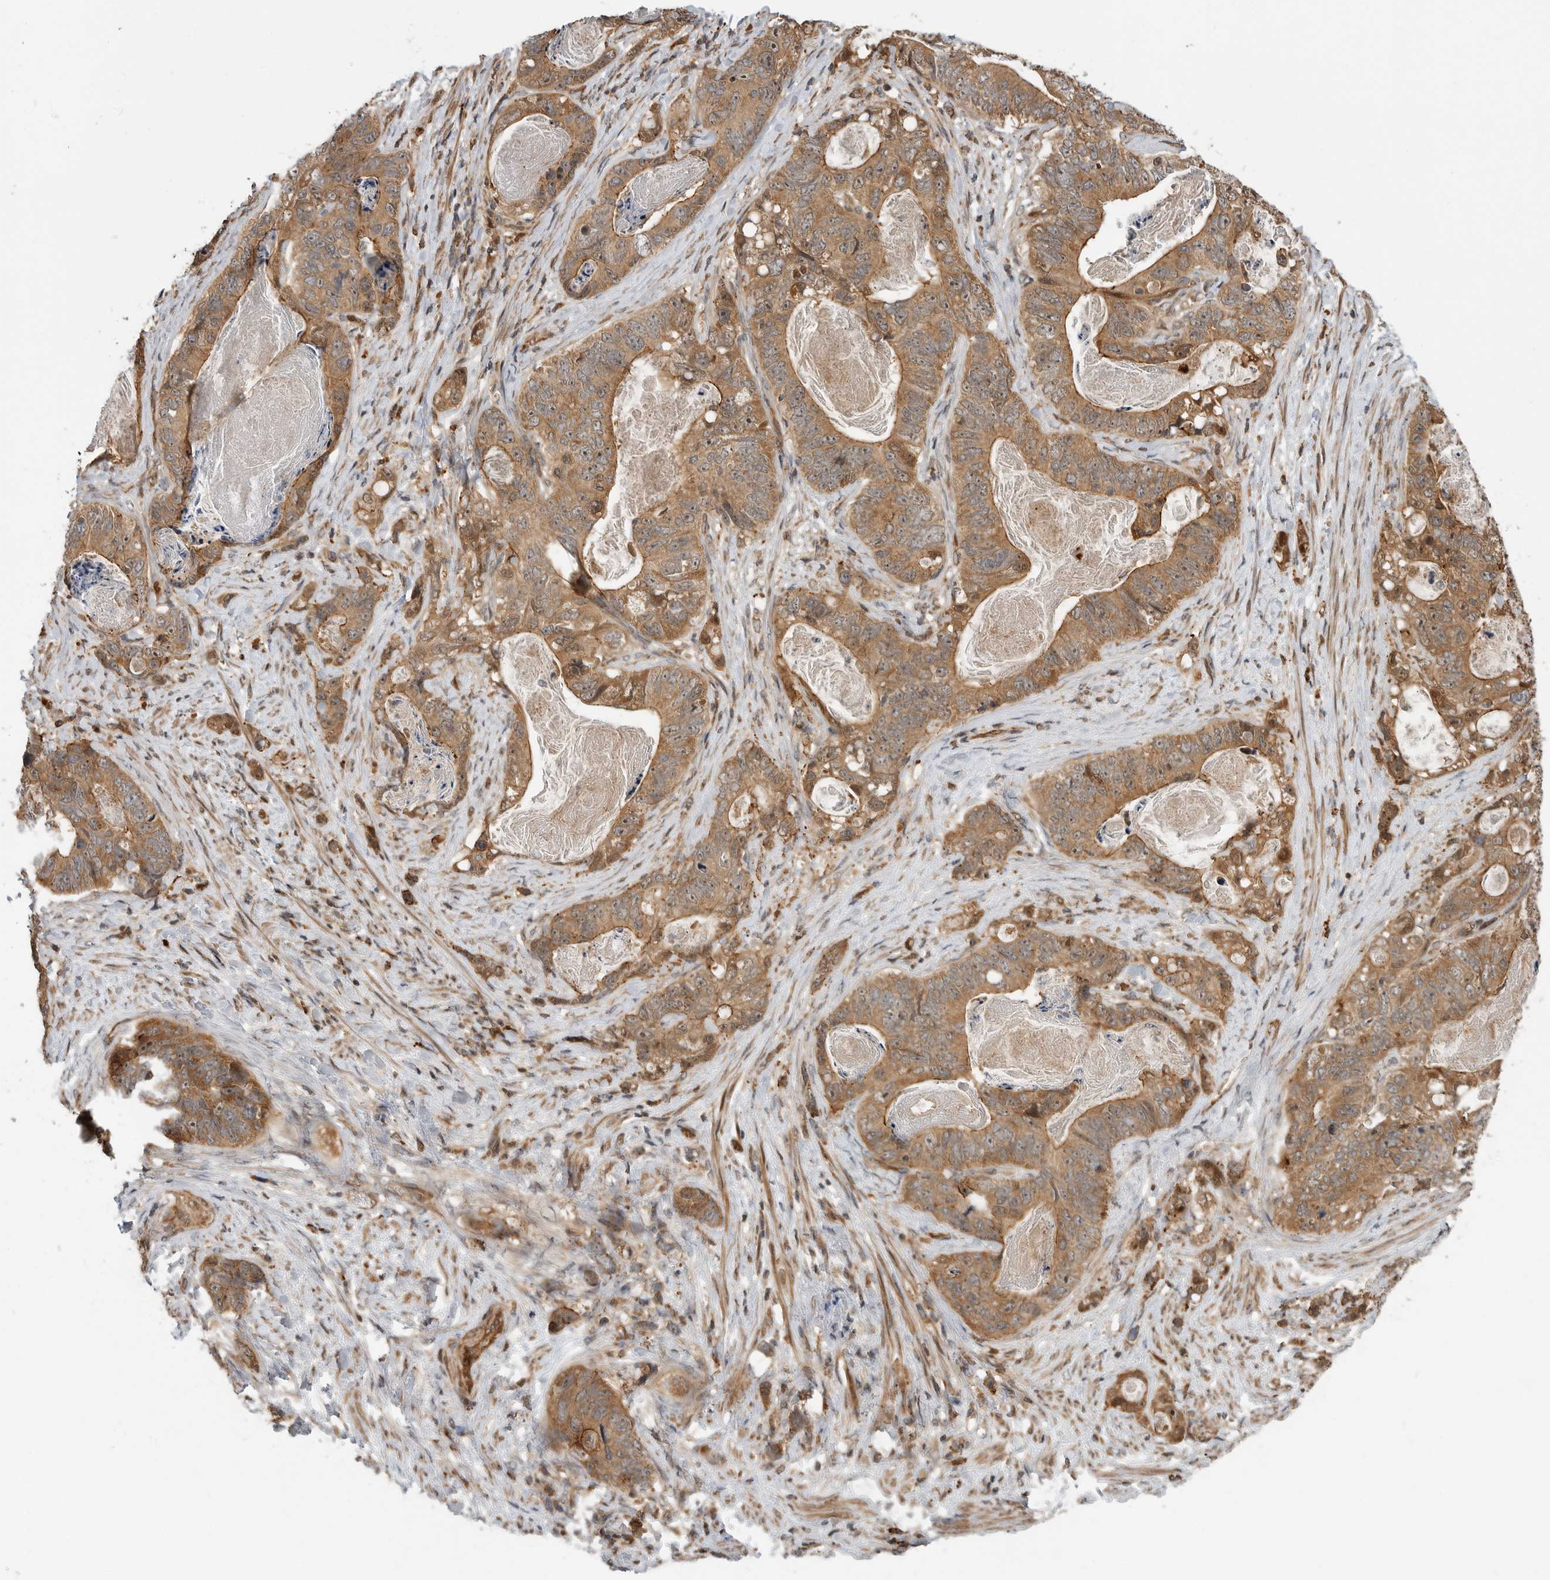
{"staining": {"intensity": "moderate", "quantity": ">75%", "location": "cytoplasmic/membranous,nuclear"}, "tissue": "stomach cancer", "cell_type": "Tumor cells", "image_type": "cancer", "snomed": [{"axis": "morphology", "description": "Normal tissue, NOS"}, {"axis": "morphology", "description": "Adenocarcinoma, NOS"}, {"axis": "topography", "description": "Stomach"}], "caption": "Stomach cancer stained with DAB IHC displays medium levels of moderate cytoplasmic/membranous and nuclear positivity in about >75% of tumor cells.", "gene": "STRAP", "patient": {"sex": "female", "age": 89}}